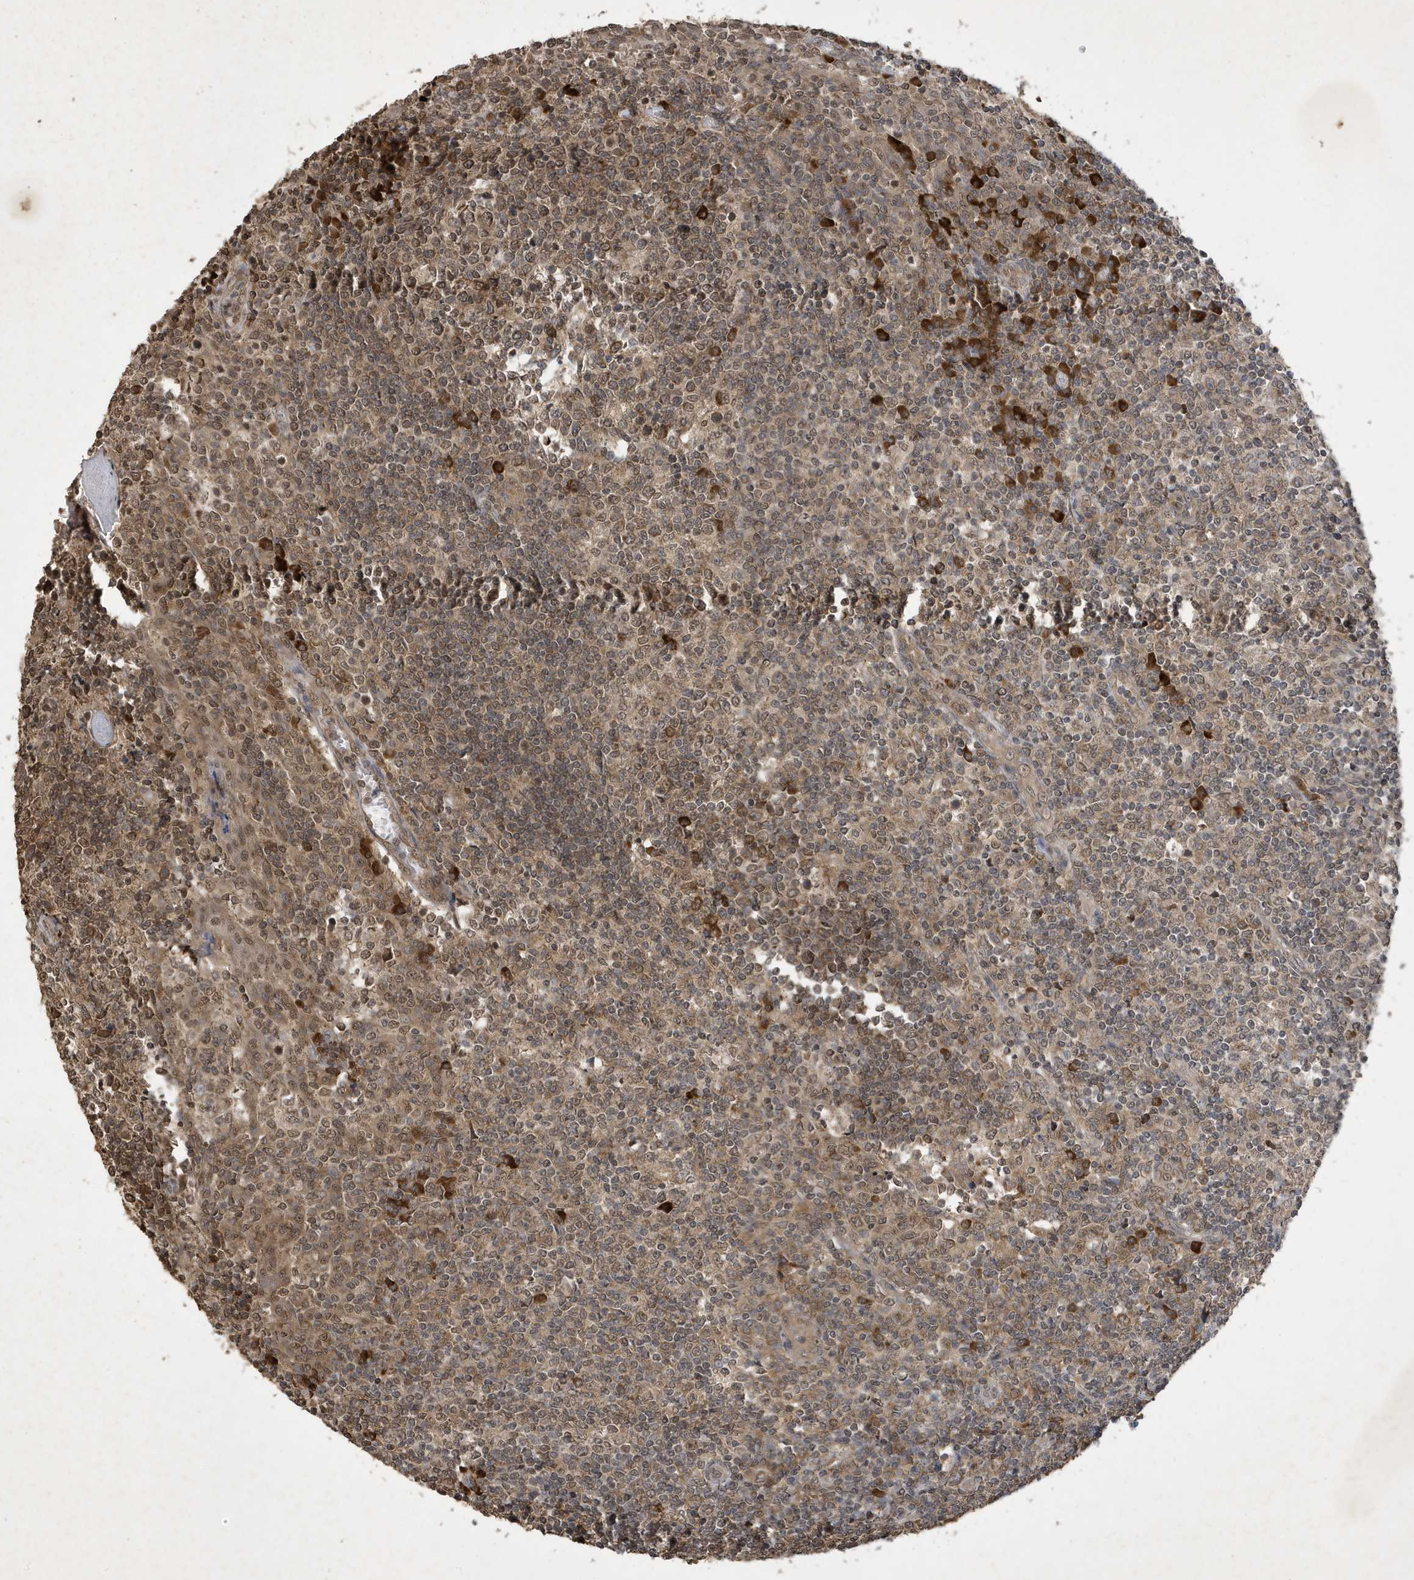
{"staining": {"intensity": "moderate", "quantity": ">75%", "location": "cytoplasmic/membranous,nuclear"}, "tissue": "tonsil", "cell_type": "Germinal center cells", "image_type": "normal", "snomed": [{"axis": "morphology", "description": "Normal tissue, NOS"}, {"axis": "topography", "description": "Tonsil"}], "caption": "This photomicrograph exhibits immunohistochemistry staining of normal tonsil, with medium moderate cytoplasmic/membranous,nuclear positivity in about >75% of germinal center cells.", "gene": "STX10", "patient": {"sex": "female", "age": 19}}